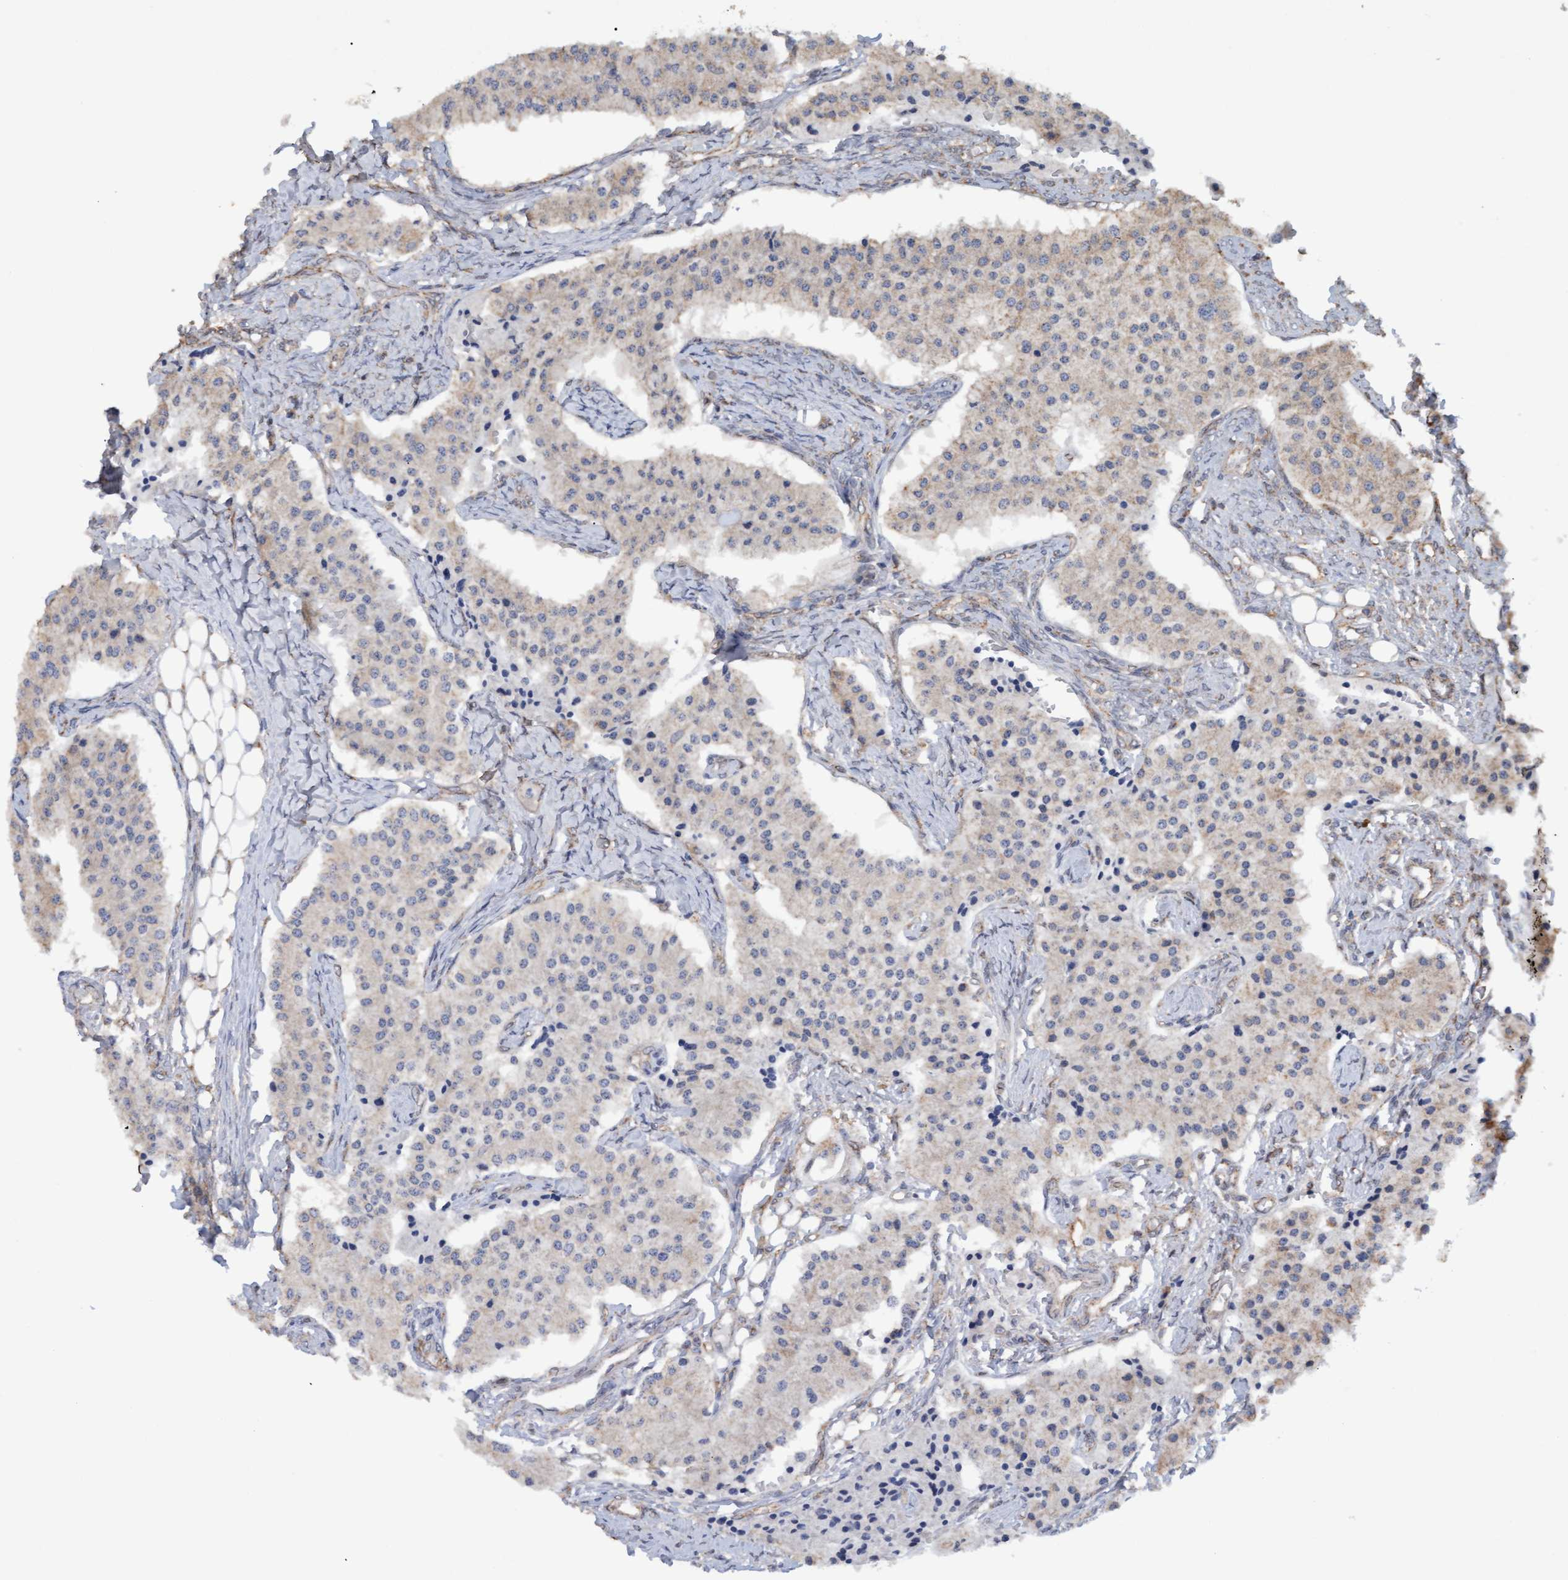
{"staining": {"intensity": "weak", "quantity": ">75%", "location": "cytoplasmic/membranous"}, "tissue": "carcinoid", "cell_type": "Tumor cells", "image_type": "cancer", "snomed": [{"axis": "morphology", "description": "Carcinoid, malignant, NOS"}, {"axis": "topography", "description": "Colon"}], "caption": "This is an image of IHC staining of carcinoid (malignant), which shows weak expression in the cytoplasmic/membranous of tumor cells.", "gene": "MGLL", "patient": {"sex": "female", "age": 52}}